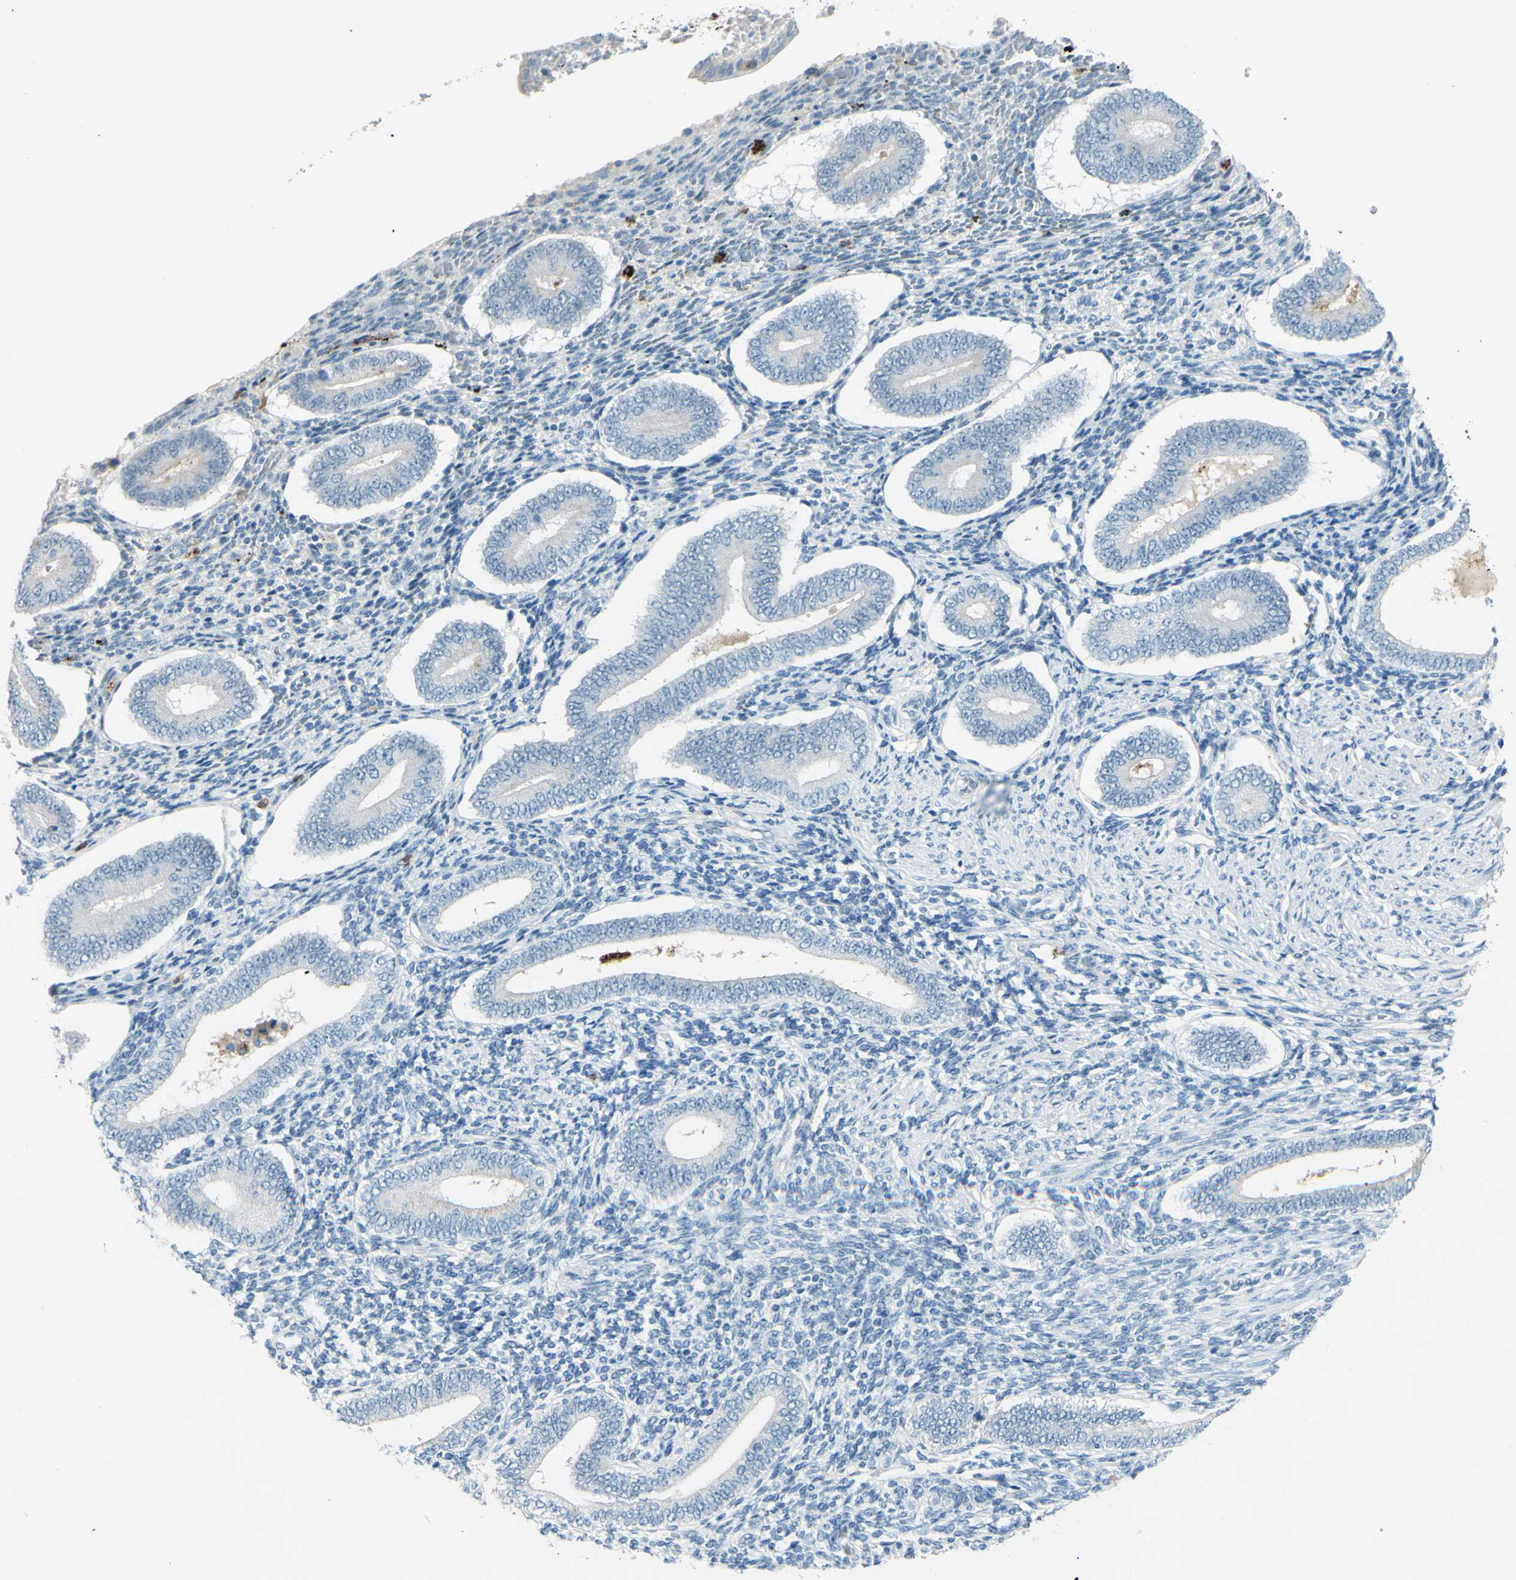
{"staining": {"intensity": "negative", "quantity": "none", "location": "none"}, "tissue": "endometrium", "cell_type": "Cells in endometrial stroma", "image_type": "normal", "snomed": [{"axis": "morphology", "description": "Normal tissue, NOS"}, {"axis": "topography", "description": "Endometrium"}], "caption": "Immunohistochemical staining of normal human endometrium displays no significant staining in cells in endometrial stroma. (DAB immunohistochemistry (IHC) with hematoxylin counter stain).", "gene": "ZNF557", "patient": {"sex": "female", "age": 42}}